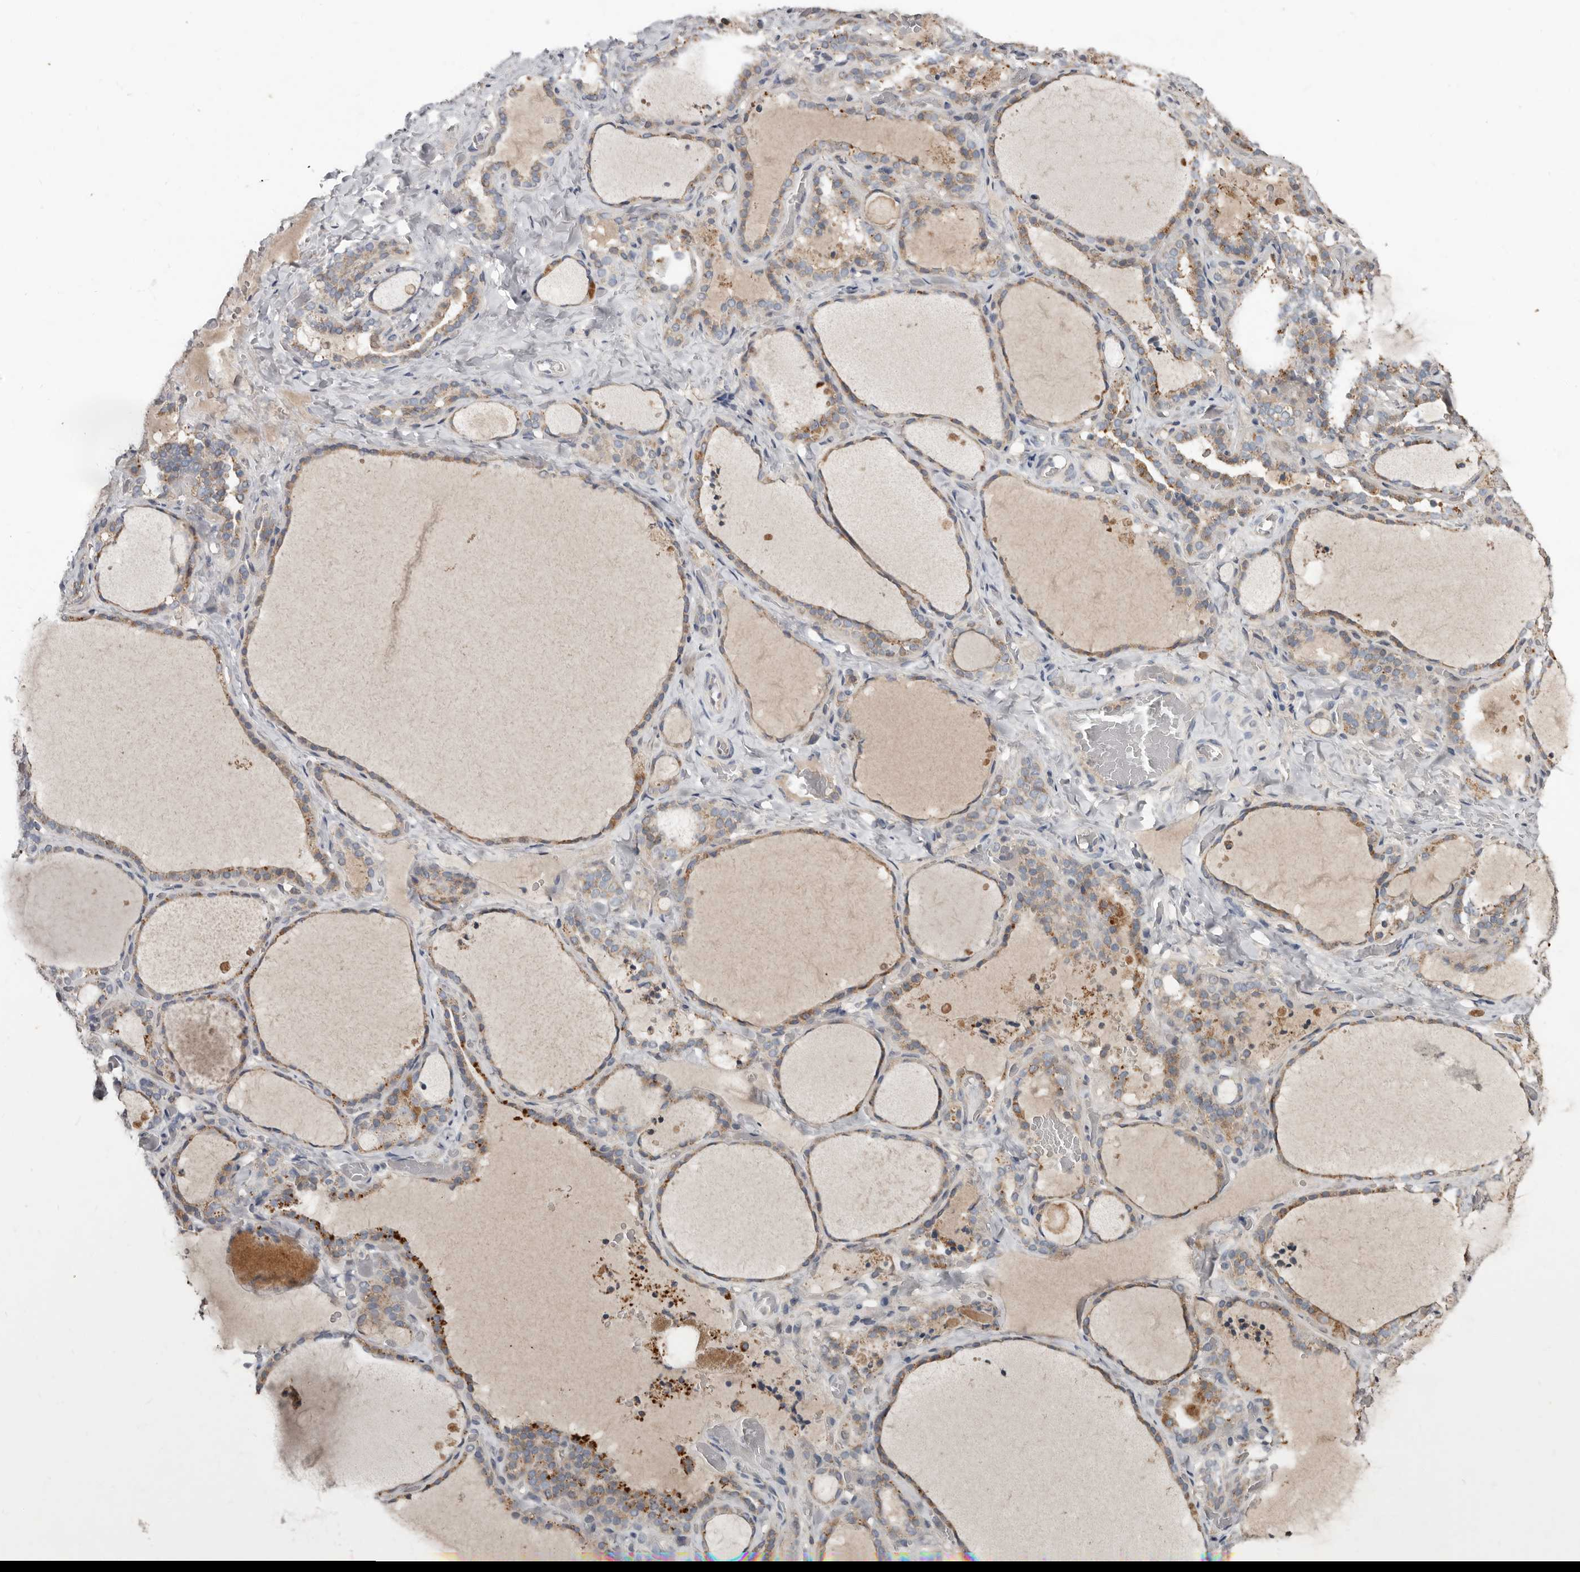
{"staining": {"intensity": "moderate", "quantity": "25%-75%", "location": "cytoplasmic/membranous"}, "tissue": "thyroid gland", "cell_type": "Glandular cells", "image_type": "normal", "snomed": [{"axis": "morphology", "description": "Normal tissue, NOS"}, {"axis": "topography", "description": "Thyroid gland"}], "caption": "This photomicrograph displays immunohistochemistry (IHC) staining of benign thyroid gland, with medium moderate cytoplasmic/membranous expression in approximately 25%-75% of glandular cells.", "gene": "KIF26B", "patient": {"sex": "female", "age": 22}}